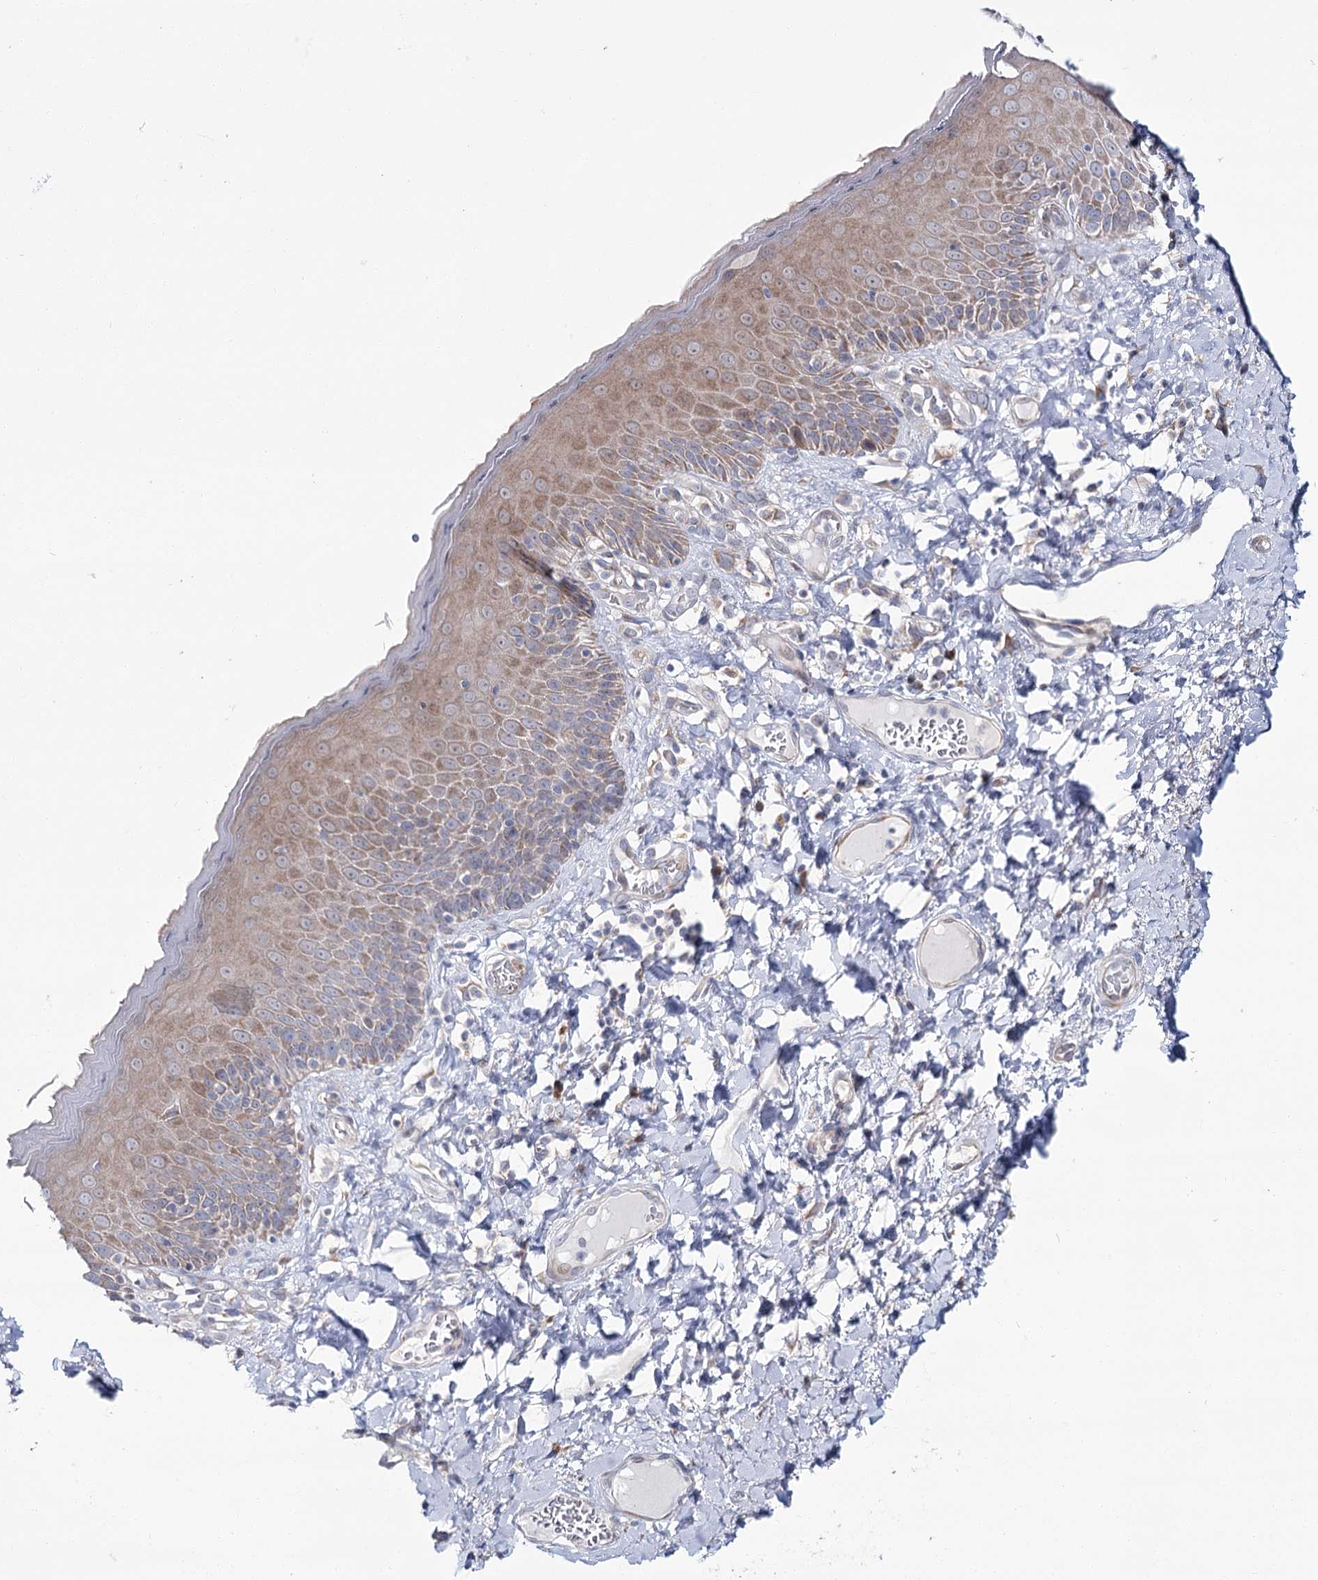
{"staining": {"intensity": "weak", "quantity": "<25%", "location": "cytoplasmic/membranous"}, "tissue": "skin", "cell_type": "Epidermal cells", "image_type": "normal", "snomed": [{"axis": "morphology", "description": "Normal tissue, NOS"}, {"axis": "topography", "description": "Anal"}], "caption": "Immunohistochemical staining of benign human skin demonstrates no significant expression in epidermal cells.", "gene": "CPLANE1", "patient": {"sex": "male", "age": 69}}